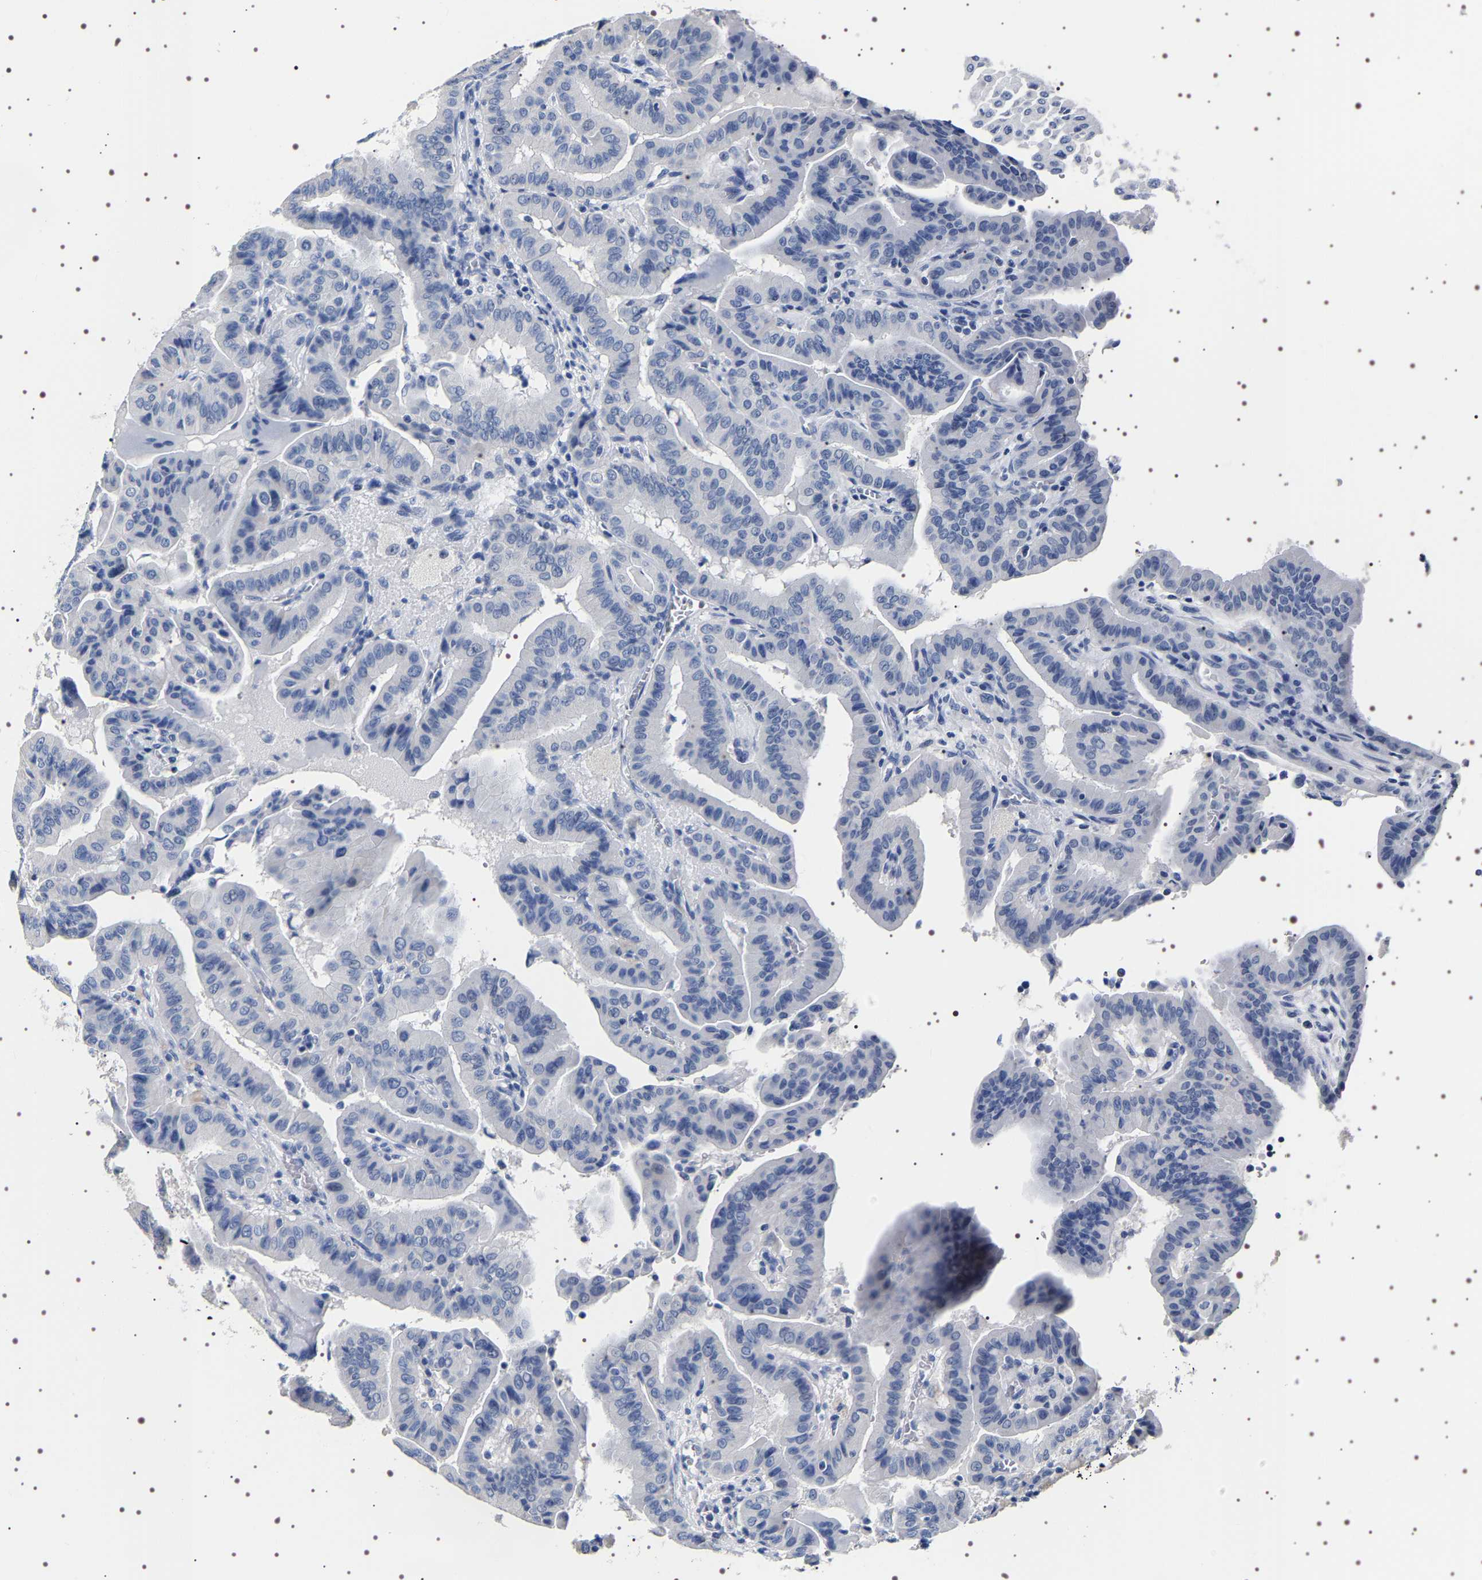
{"staining": {"intensity": "negative", "quantity": "none", "location": "none"}, "tissue": "thyroid cancer", "cell_type": "Tumor cells", "image_type": "cancer", "snomed": [{"axis": "morphology", "description": "Papillary adenocarcinoma, NOS"}, {"axis": "topography", "description": "Thyroid gland"}], "caption": "This is a image of IHC staining of thyroid papillary adenocarcinoma, which shows no staining in tumor cells.", "gene": "UBQLN3", "patient": {"sex": "male", "age": 33}}